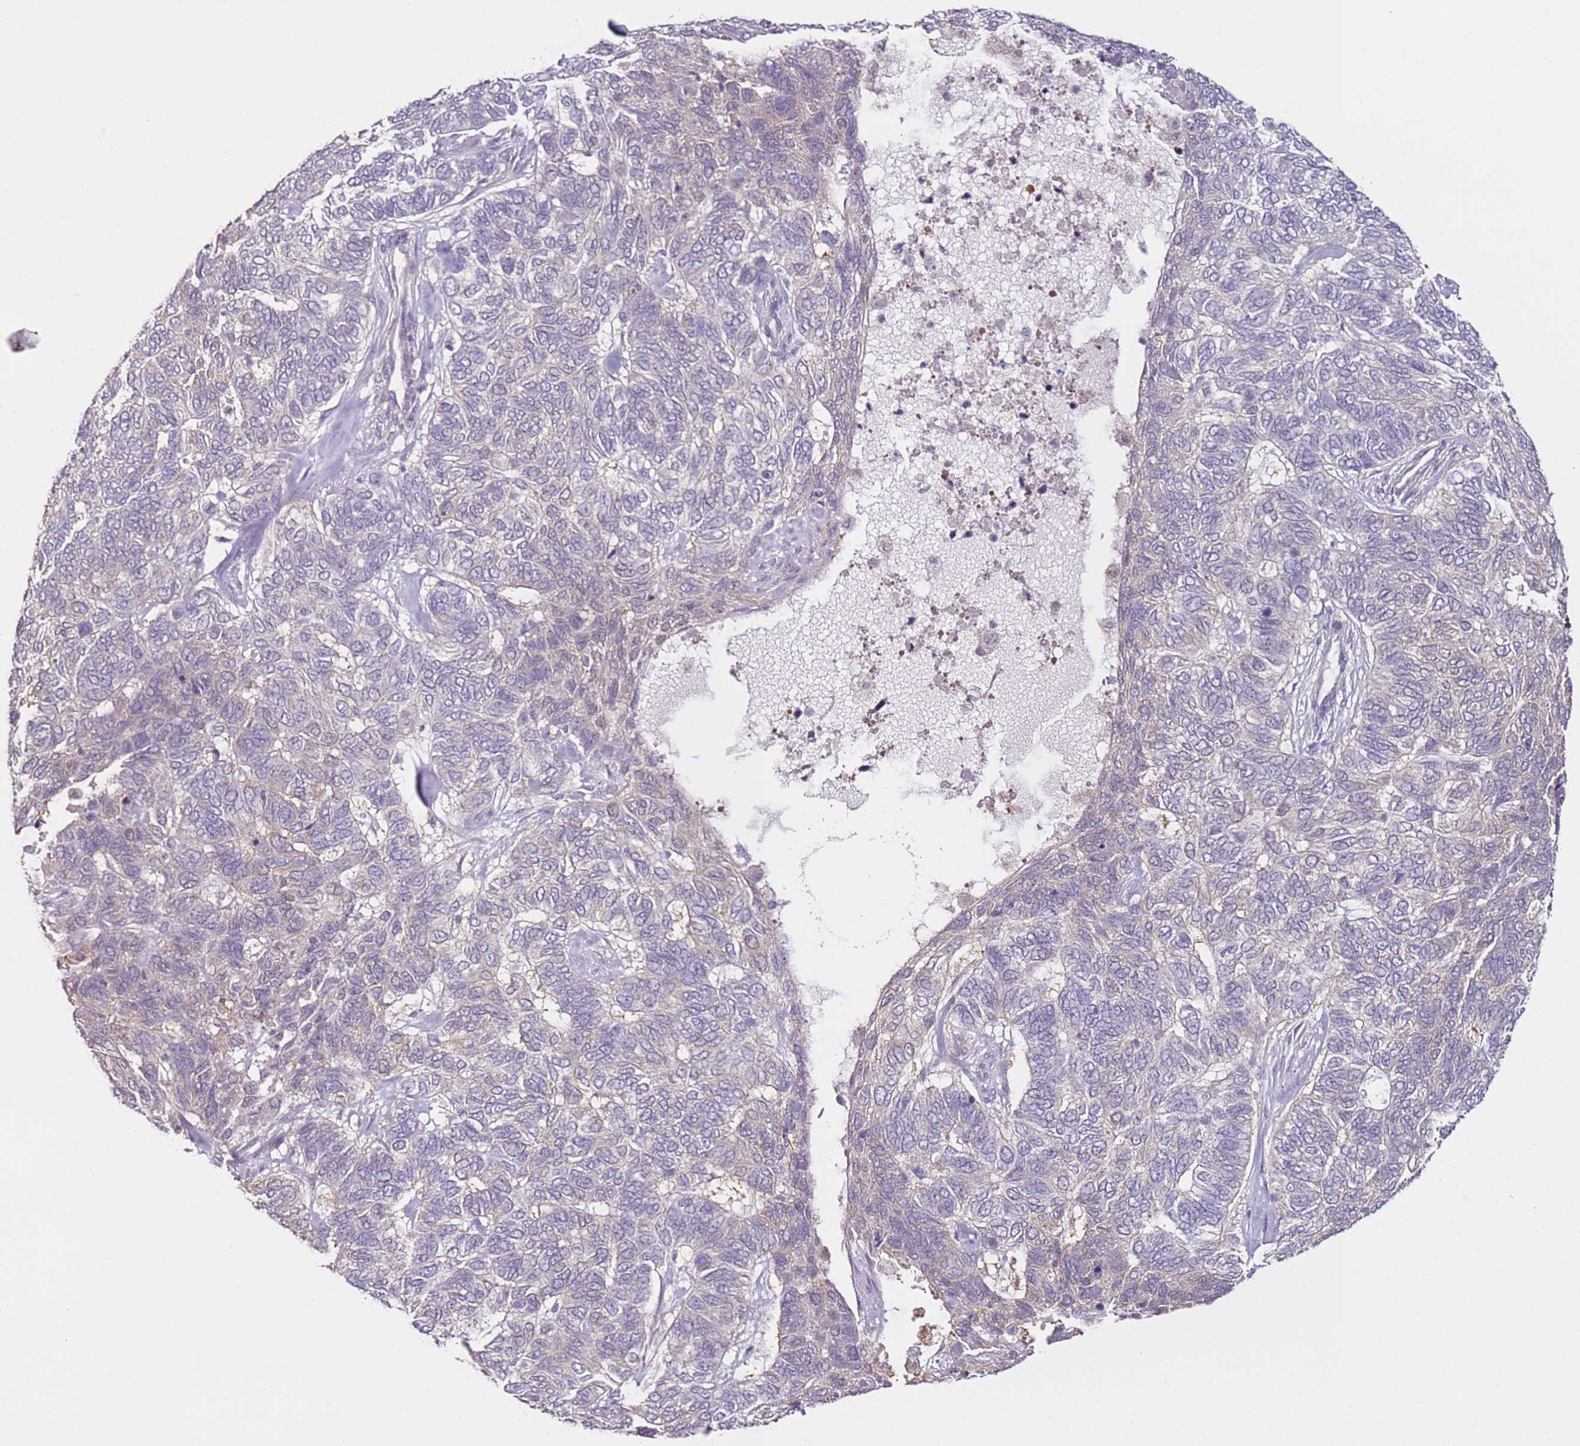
{"staining": {"intensity": "negative", "quantity": "none", "location": "none"}, "tissue": "skin cancer", "cell_type": "Tumor cells", "image_type": "cancer", "snomed": [{"axis": "morphology", "description": "Basal cell carcinoma"}, {"axis": "topography", "description": "Skin"}], "caption": "This is an immunohistochemistry (IHC) micrograph of skin cancer. There is no positivity in tumor cells.", "gene": "MDH1", "patient": {"sex": "female", "age": 65}}